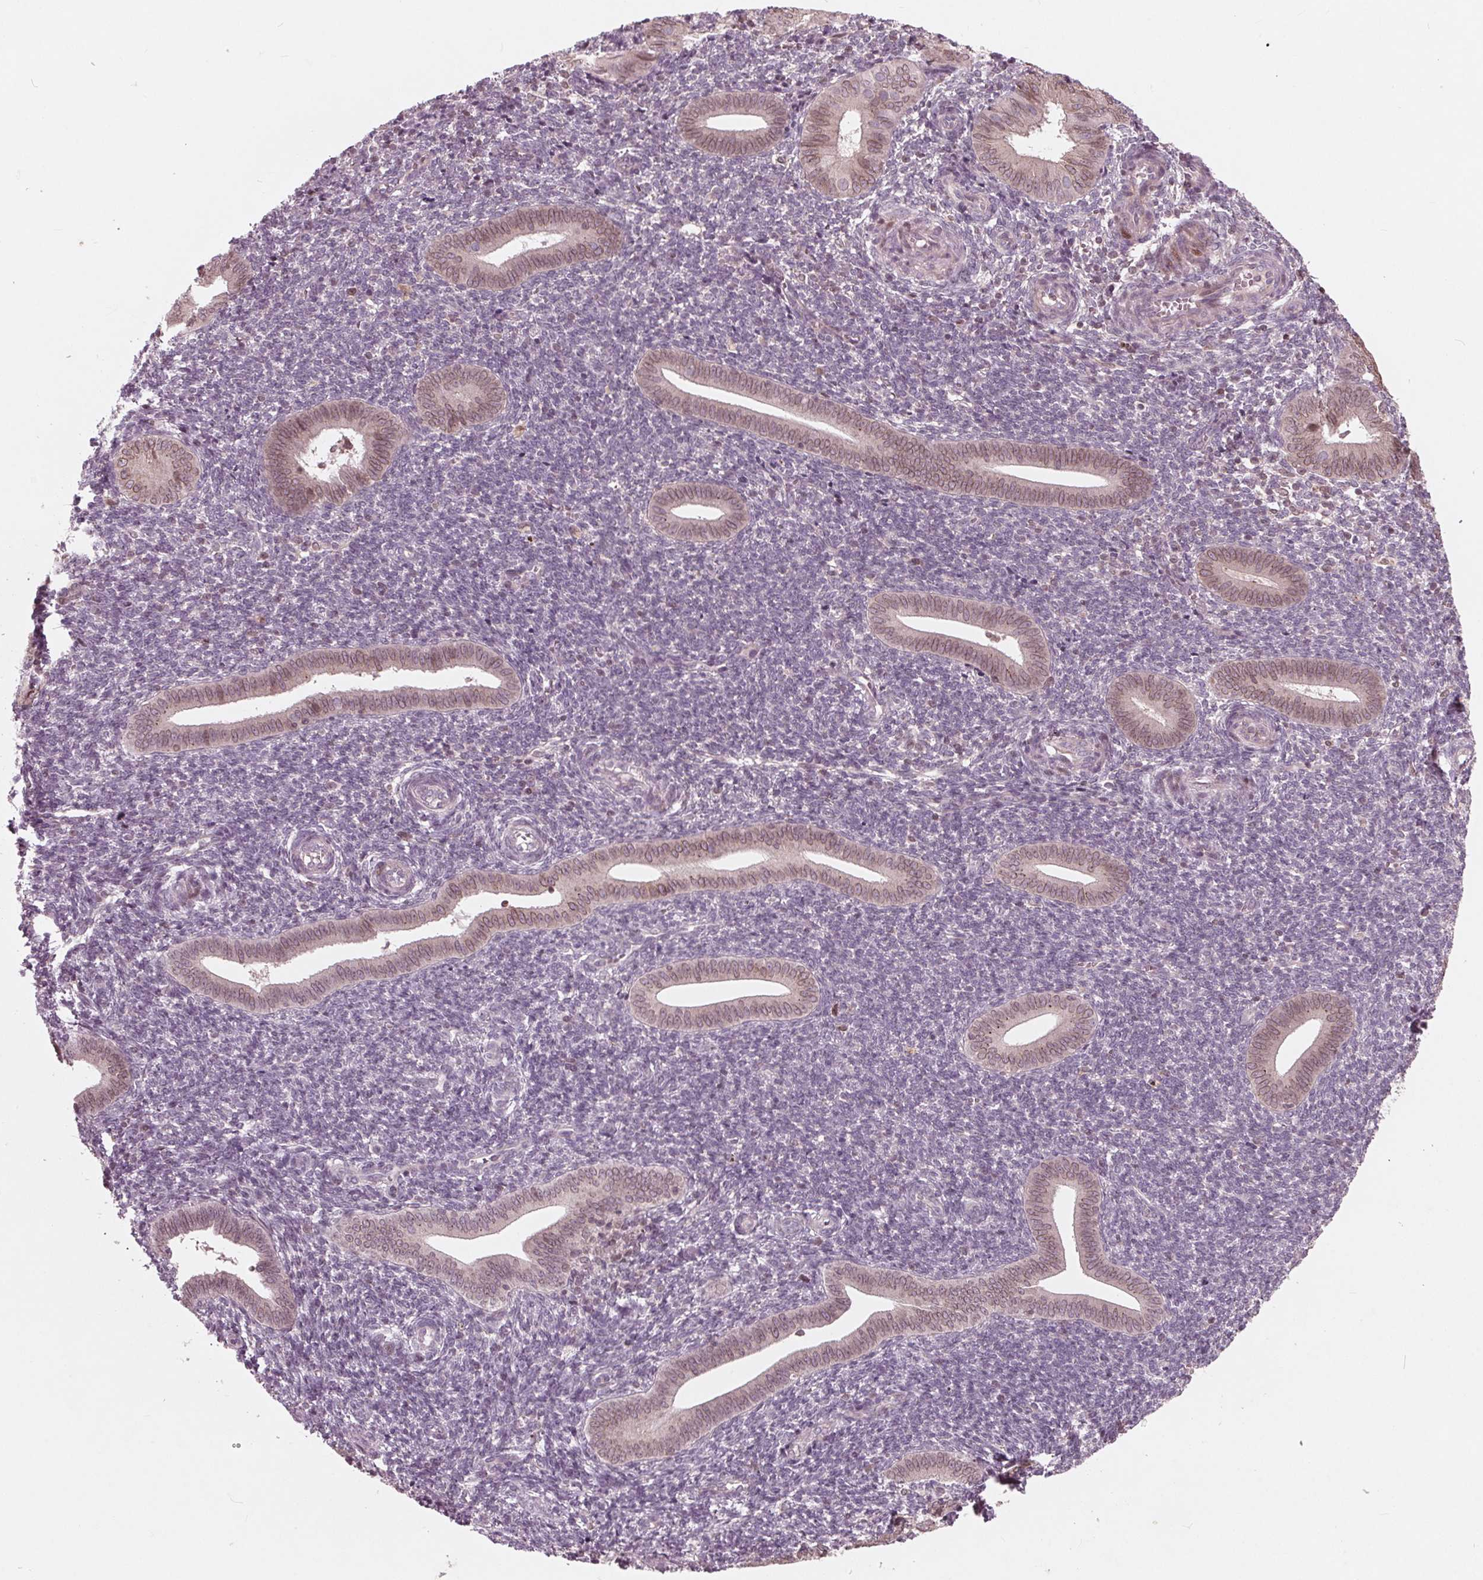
{"staining": {"intensity": "negative", "quantity": "none", "location": "none"}, "tissue": "endometrium", "cell_type": "Cells in endometrial stroma", "image_type": "normal", "snomed": [{"axis": "morphology", "description": "Normal tissue, NOS"}, {"axis": "topography", "description": "Endometrium"}], "caption": "Image shows no significant protein expression in cells in endometrial stroma of benign endometrium. (DAB (3,3'-diaminobenzidine) immunohistochemistry (IHC) with hematoxylin counter stain).", "gene": "NUP210", "patient": {"sex": "female", "age": 25}}